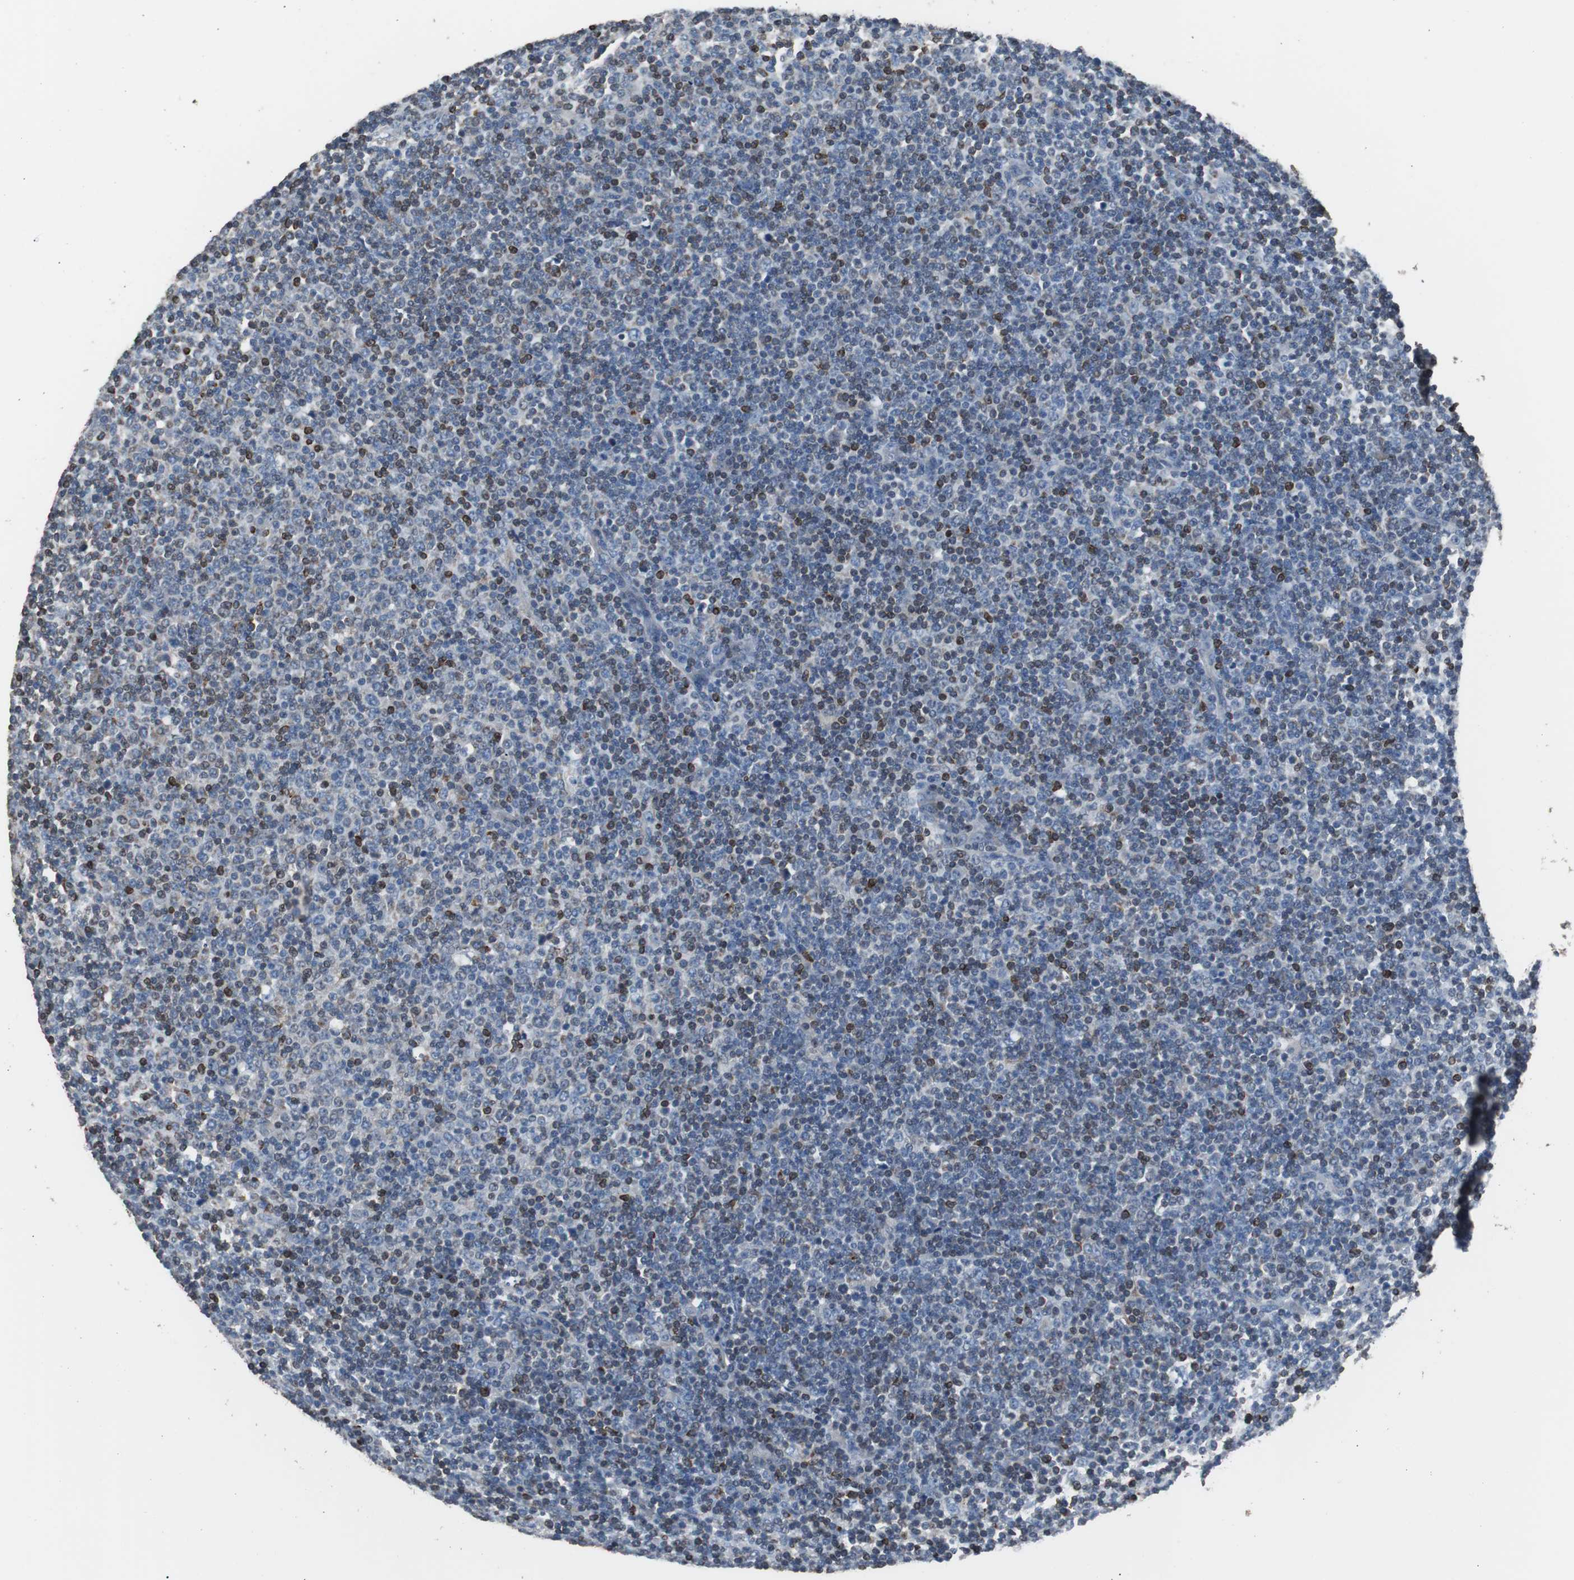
{"staining": {"intensity": "strong", "quantity": "<25%", "location": "cytoplasmic/membranous"}, "tissue": "lymphoma", "cell_type": "Tumor cells", "image_type": "cancer", "snomed": [{"axis": "morphology", "description": "Malignant lymphoma, non-Hodgkin's type, Low grade"}, {"axis": "topography", "description": "Lymph node"}], "caption": "Protein expression analysis of lymphoma displays strong cytoplasmic/membranous positivity in approximately <25% of tumor cells. Using DAB (brown) and hematoxylin (blue) stains, captured at high magnification using brightfield microscopy.", "gene": "PBXIP1", "patient": {"sex": "male", "age": 70}}